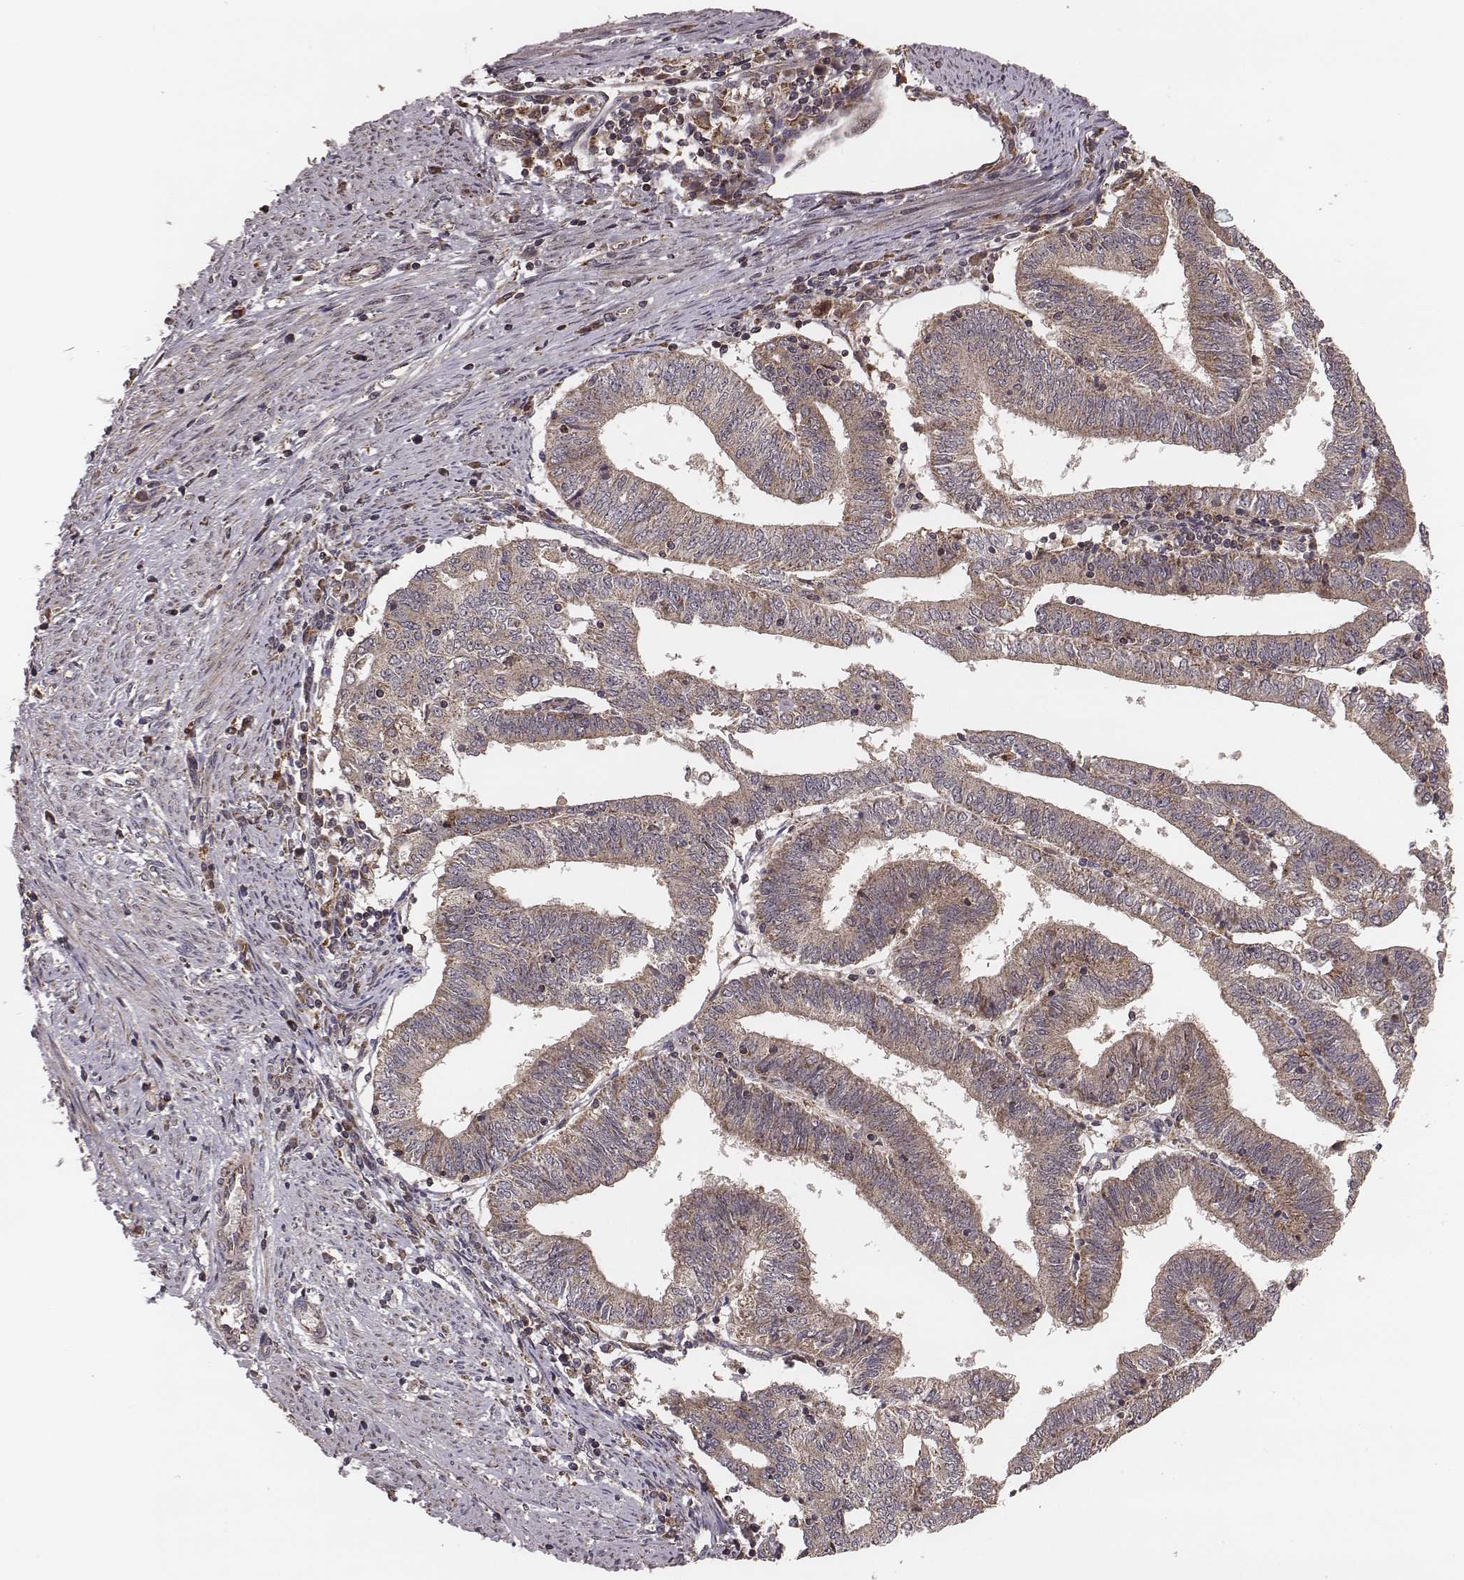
{"staining": {"intensity": "moderate", "quantity": "25%-75%", "location": "cytoplasmic/membranous"}, "tissue": "endometrial cancer", "cell_type": "Tumor cells", "image_type": "cancer", "snomed": [{"axis": "morphology", "description": "Adenocarcinoma, NOS"}, {"axis": "topography", "description": "Endometrium"}], "caption": "Immunohistochemistry micrograph of neoplastic tissue: human endometrial cancer (adenocarcinoma) stained using IHC reveals medium levels of moderate protein expression localized specifically in the cytoplasmic/membranous of tumor cells, appearing as a cytoplasmic/membranous brown color.", "gene": "ZDHHC21", "patient": {"sex": "female", "age": 82}}